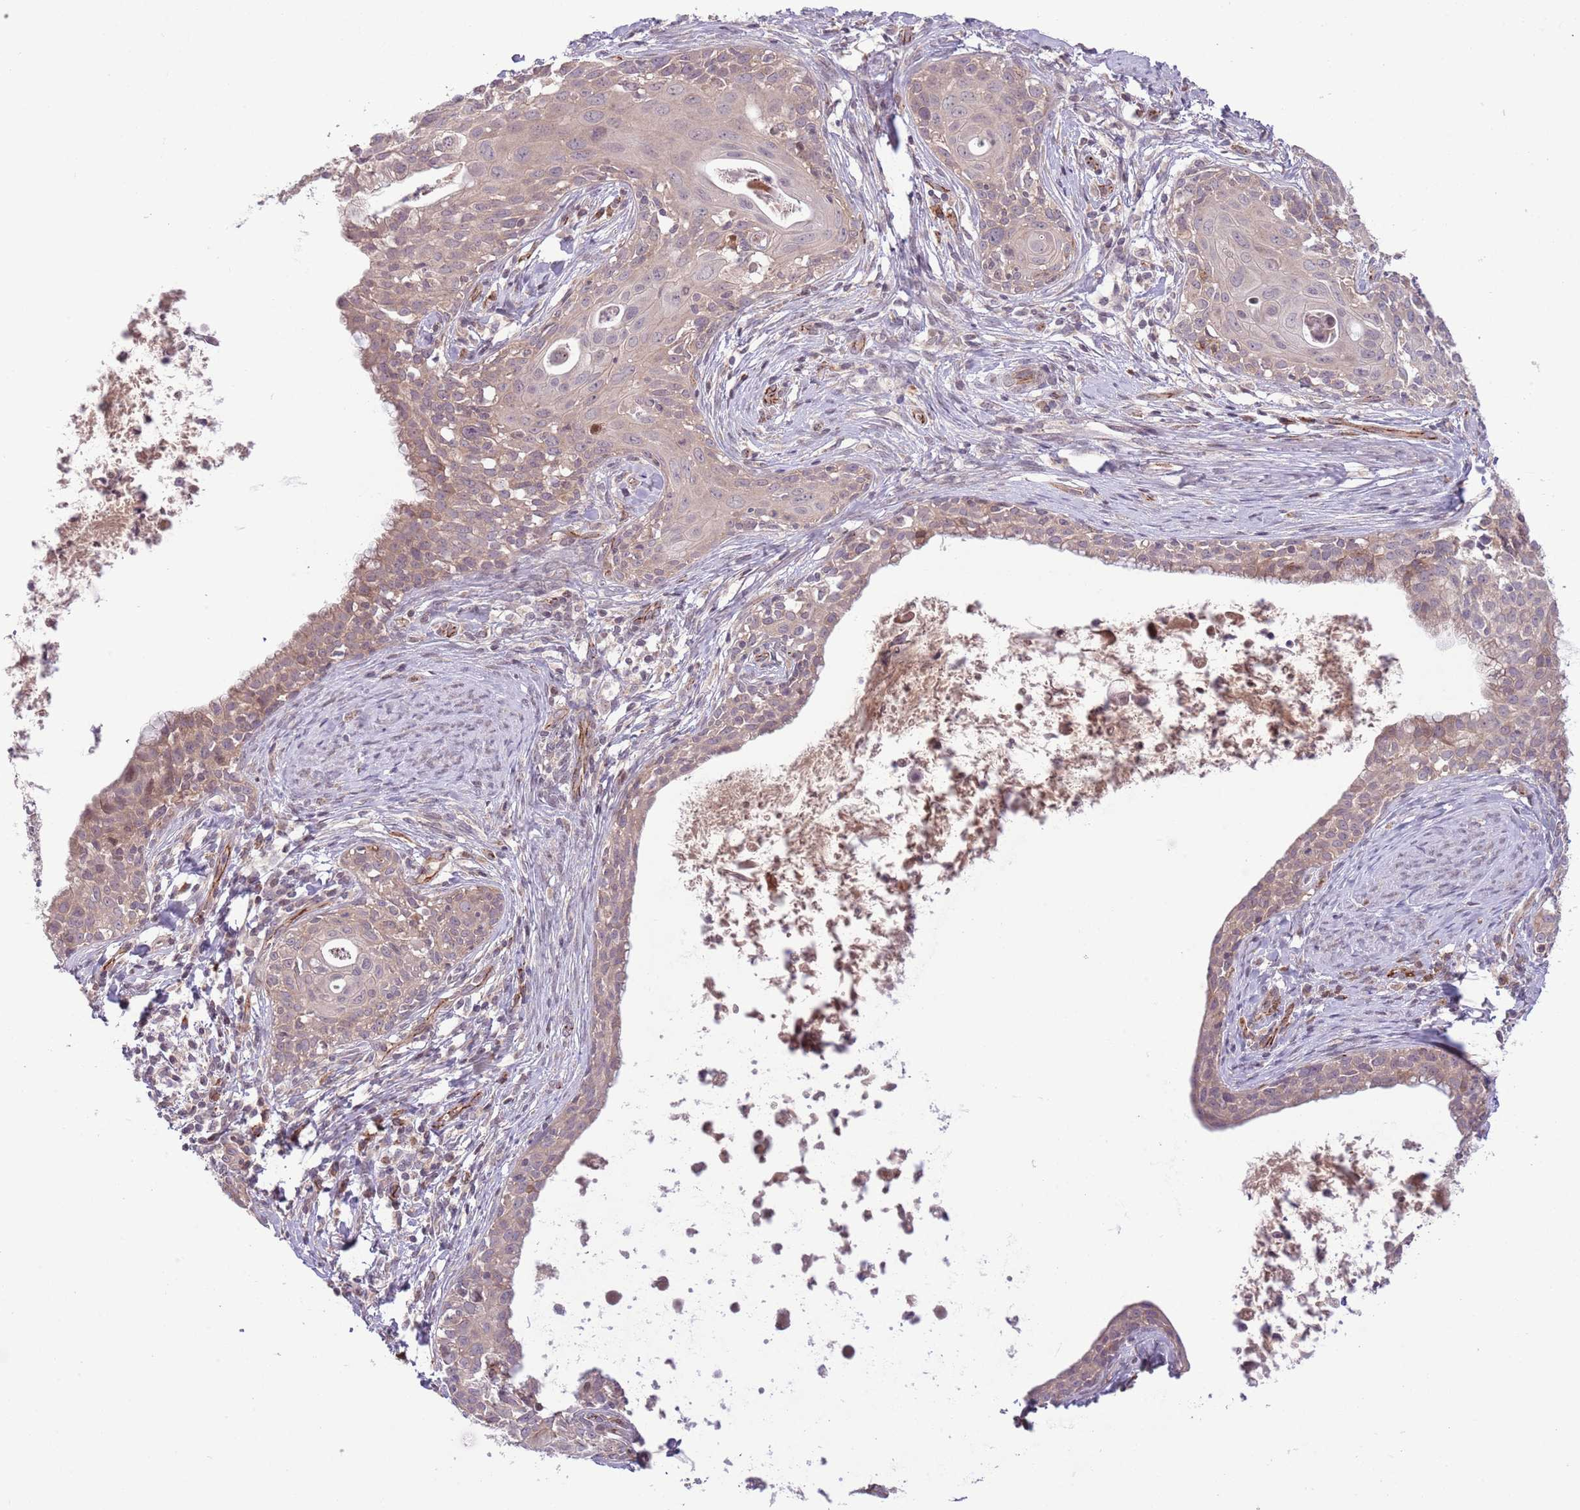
{"staining": {"intensity": "weak", "quantity": "25%-75%", "location": "cytoplasmic/membranous"}, "tissue": "cervical cancer", "cell_type": "Tumor cells", "image_type": "cancer", "snomed": [{"axis": "morphology", "description": "Squamous cell carcinoma, NOS"}, {"axis": "topography", "description": "Cervix"}], "caption": "A brown stain highlights weak cytoplasmic/membranous expression of a protein in cervical cancer tumor cells. The protein is stained brown, and the nuclei are stained in blue (DAB IHC with brightfield microscopy, high magnification).", "gene": "DPP10", "patient": {"sex": "female", "age": 52}}